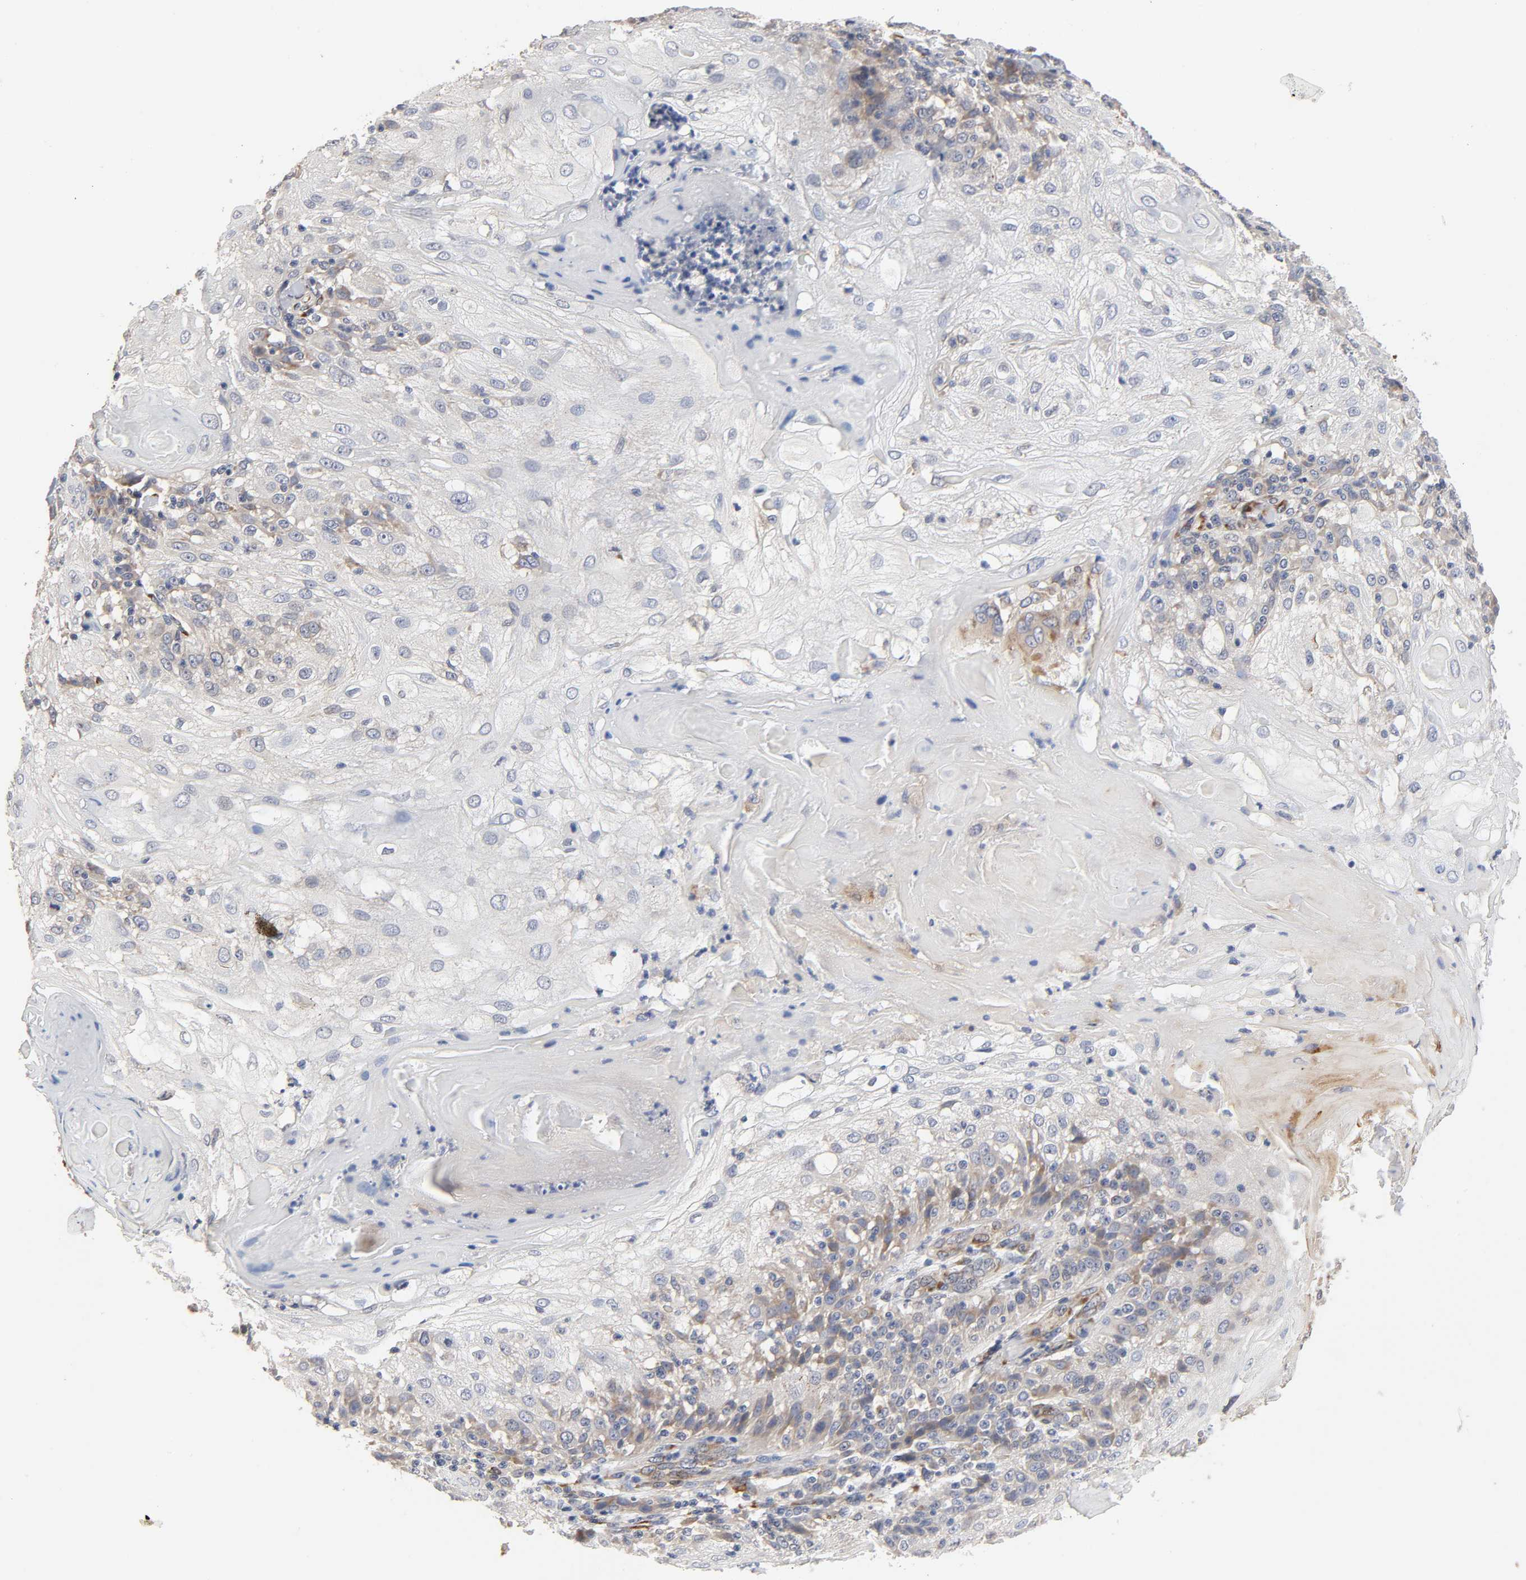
{"staining": {"intensity": "negative", "quantity": "none", "location": "none"}, "tissue": "skin cancer", "cell_type": "Tumor cells", "image_type": "cancer", "snomed": [{"axis": "morphology", "description": "Normal tissue, NOS"}, {"axis": "morphology", "description": "Squamous cell carcinoma, NOS"}, {"axis": "topography", "description": "Skin"}], "caption": "DAB immunohistochemical staining of squamous cell carcinoma (skin) exhibits no significant staining in tumor cells.", "gene": "HDLBP", "patient": {"sex": "female", "age": 83}}